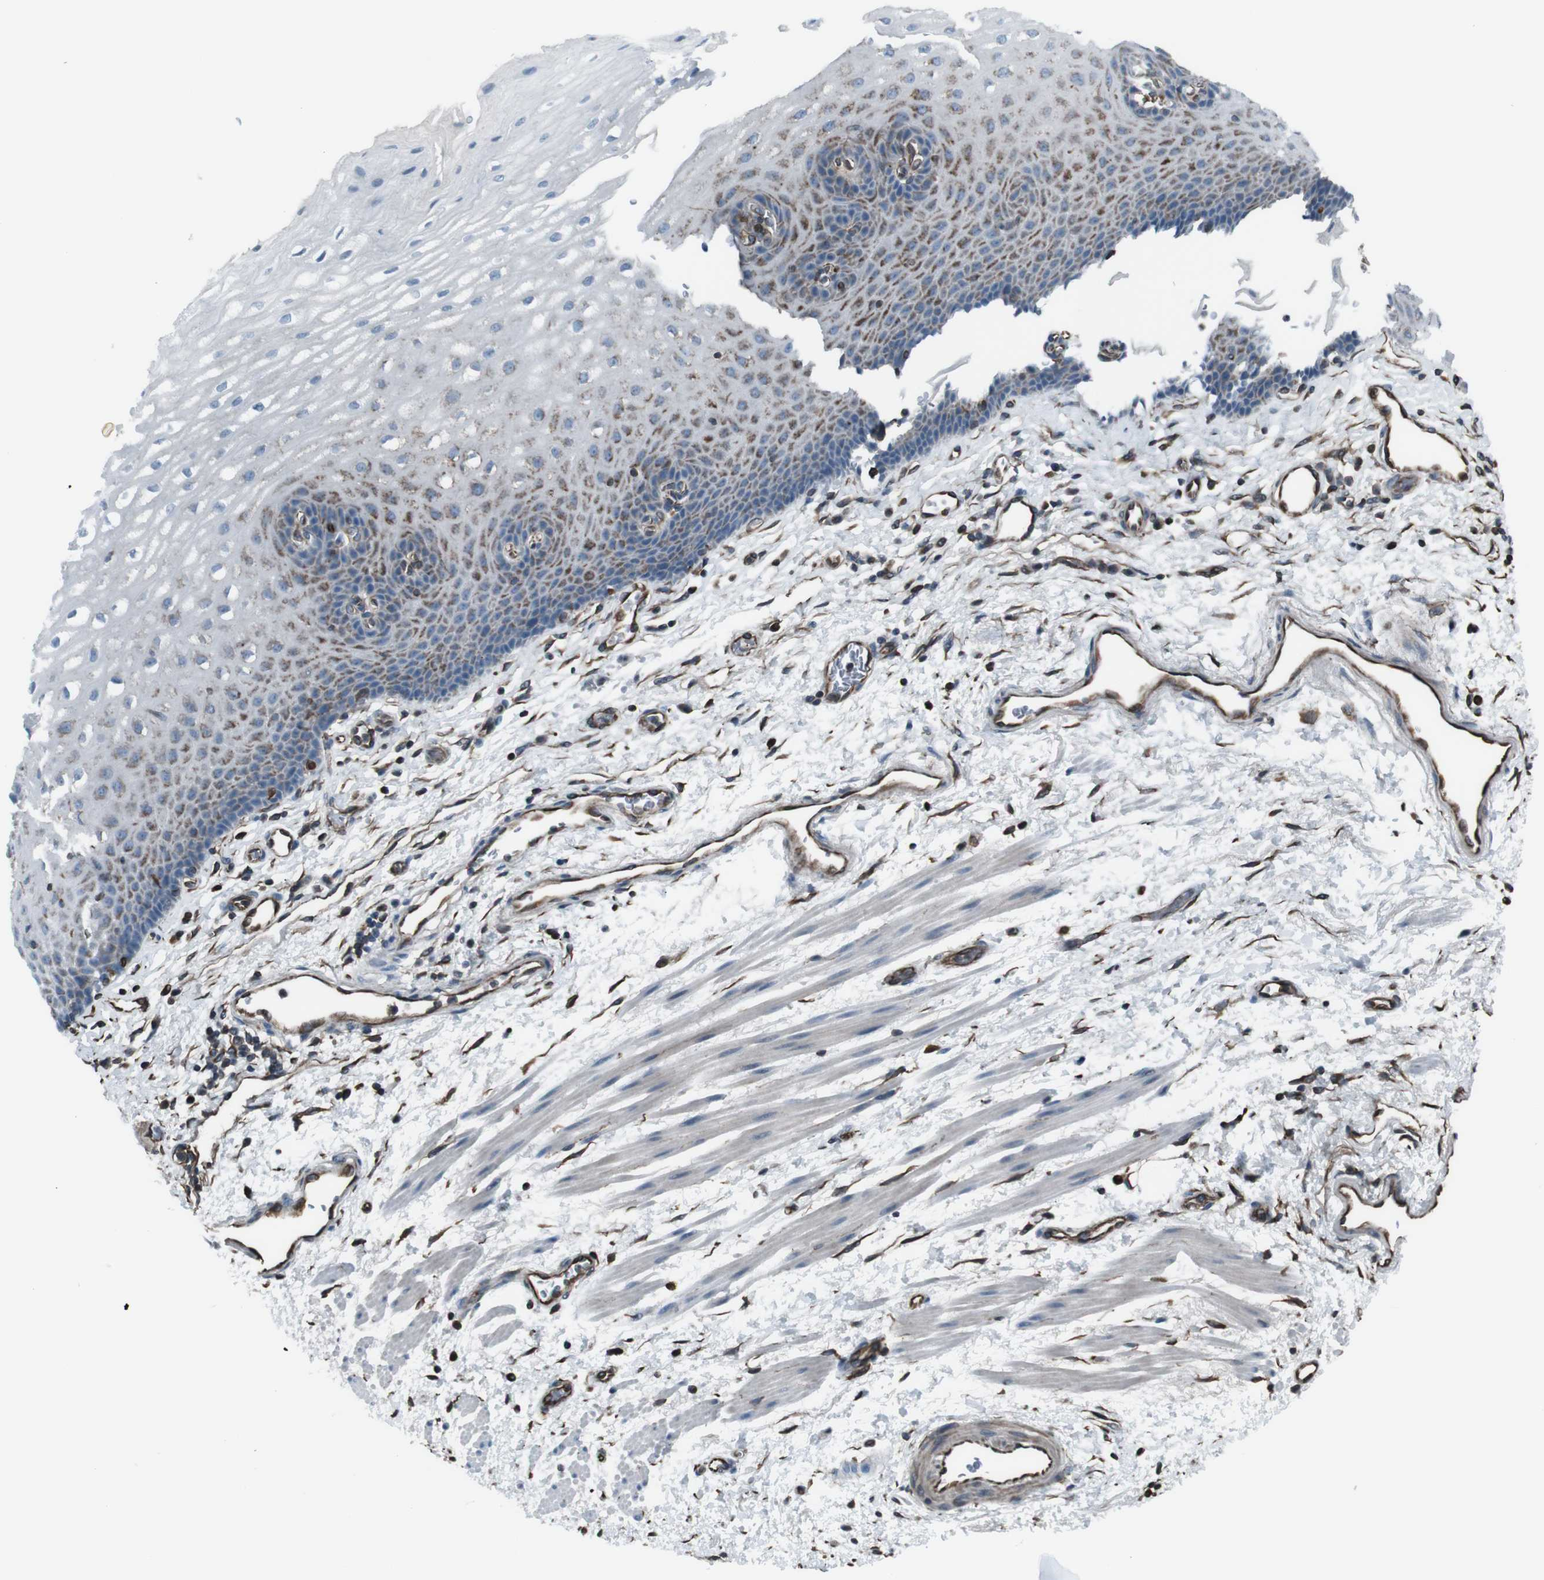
{"staining": {"intensity": "moderate", "quantity": "25%-75%", "location": "cytoplasmic/membranous"}, "tissue": "esophagus", "cell_type": "Squamous epithelial cells", "image_type": "normal", "snomed": [{"axis": "morphology", "description": "Normal tissue, NOS"}, {"axis": "topography", "description": "Esophagus"}], "caption": "Benign esophagus reveals moderate cytoplasmic/membranous positivity in approximately 25%-75% of squamous epithelial cells.", "gene": "TMEM141", "patient": {"sex": "male", "age": 54}}